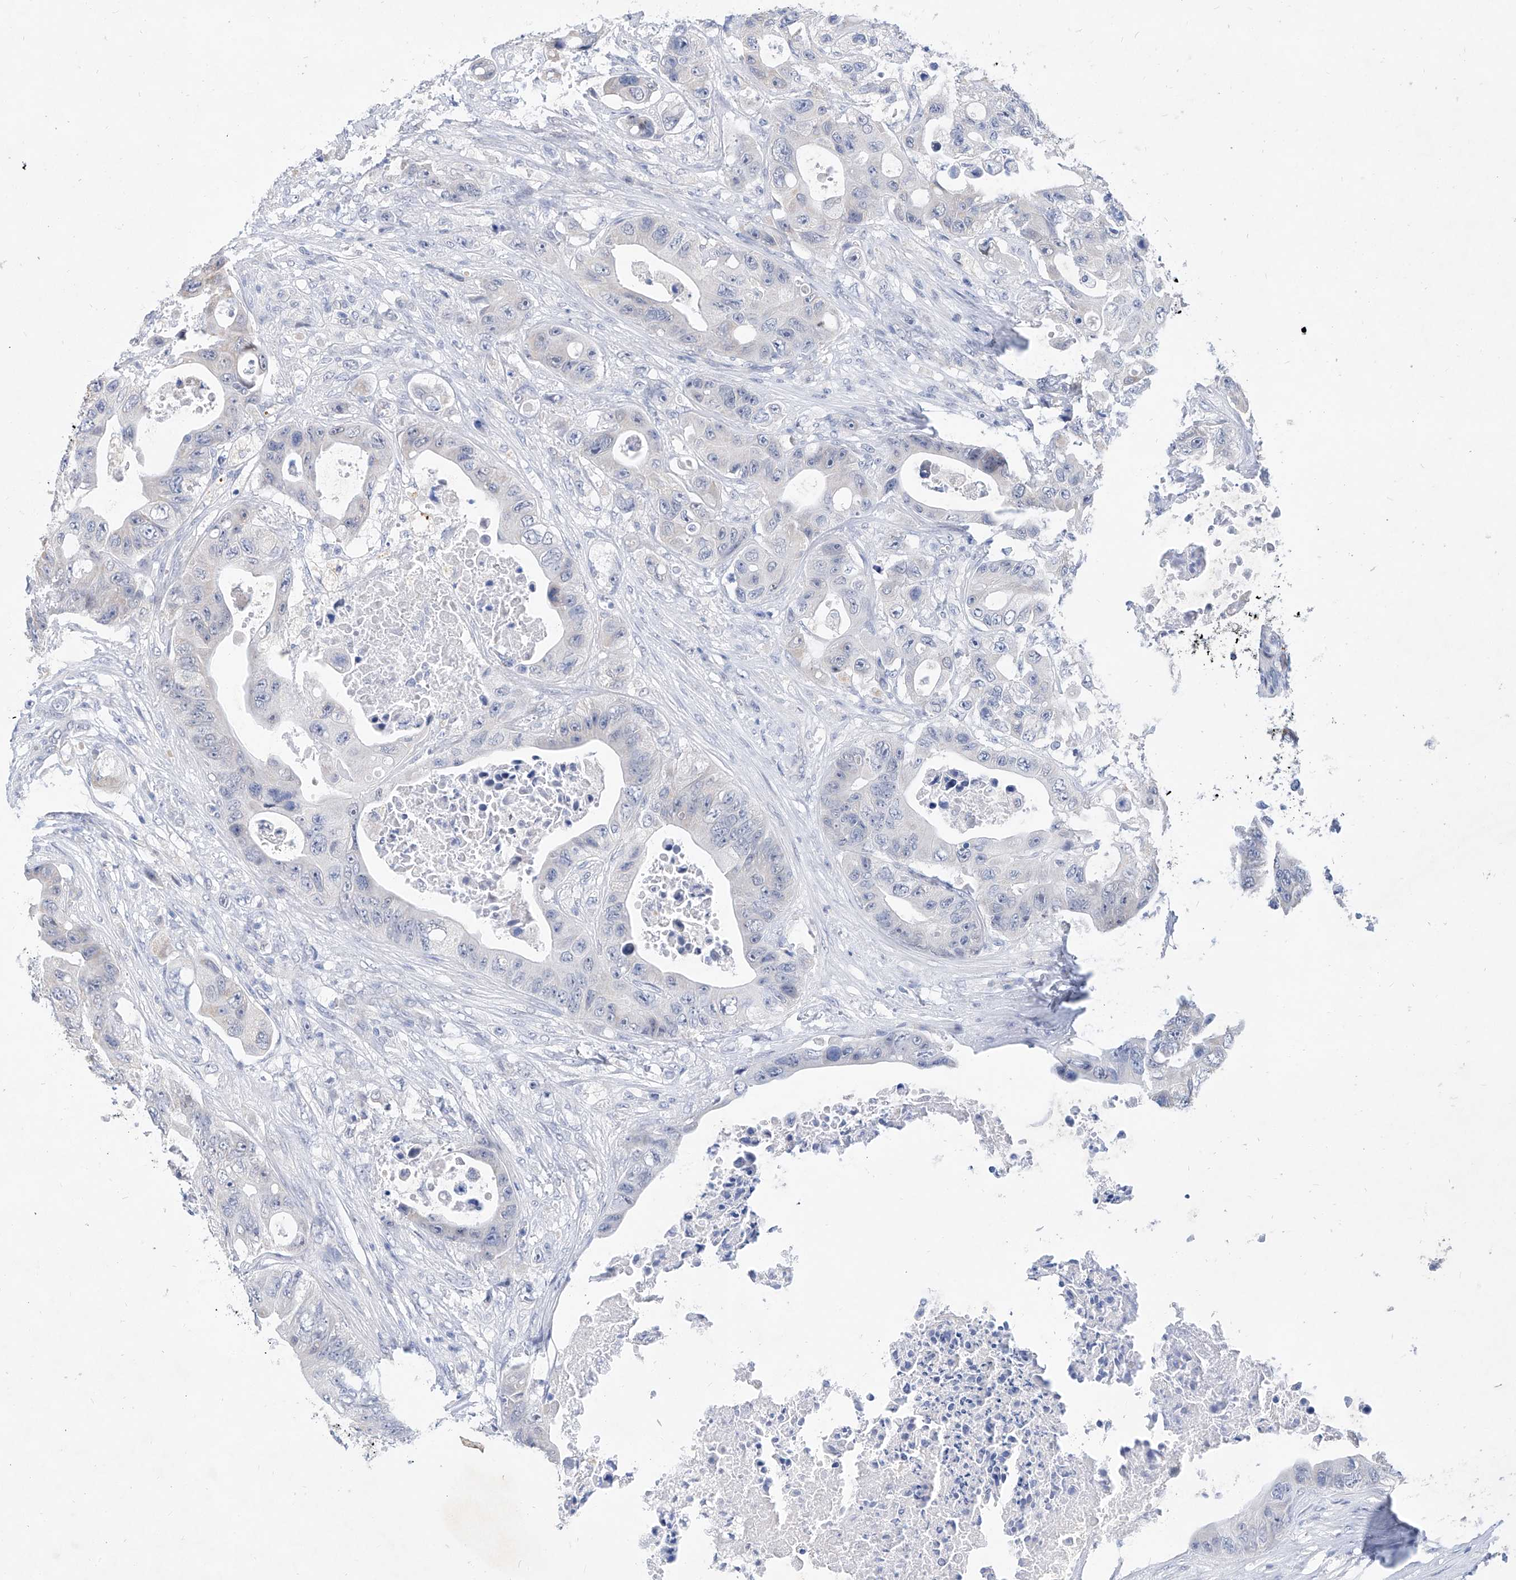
{"staining": {"intensity": "negative", "quantity": "none", "location": "none"}, "tissue": "colorectal cancer", "cell_type": "Tumor cells", "image_type": "cancer", "snomed": [{"axis": "morphology", "description": "Adenocarcinoma, NOS"}, {"axis": "topography", "description": "Colon"}], "caption": "Immunohistochemistry (IHC) of colorectal cancer (adenocarcinoma) reveals no expression in tumor cells.", "gene": "BPTF", "patient": {"sex": "female", "age": 46}}